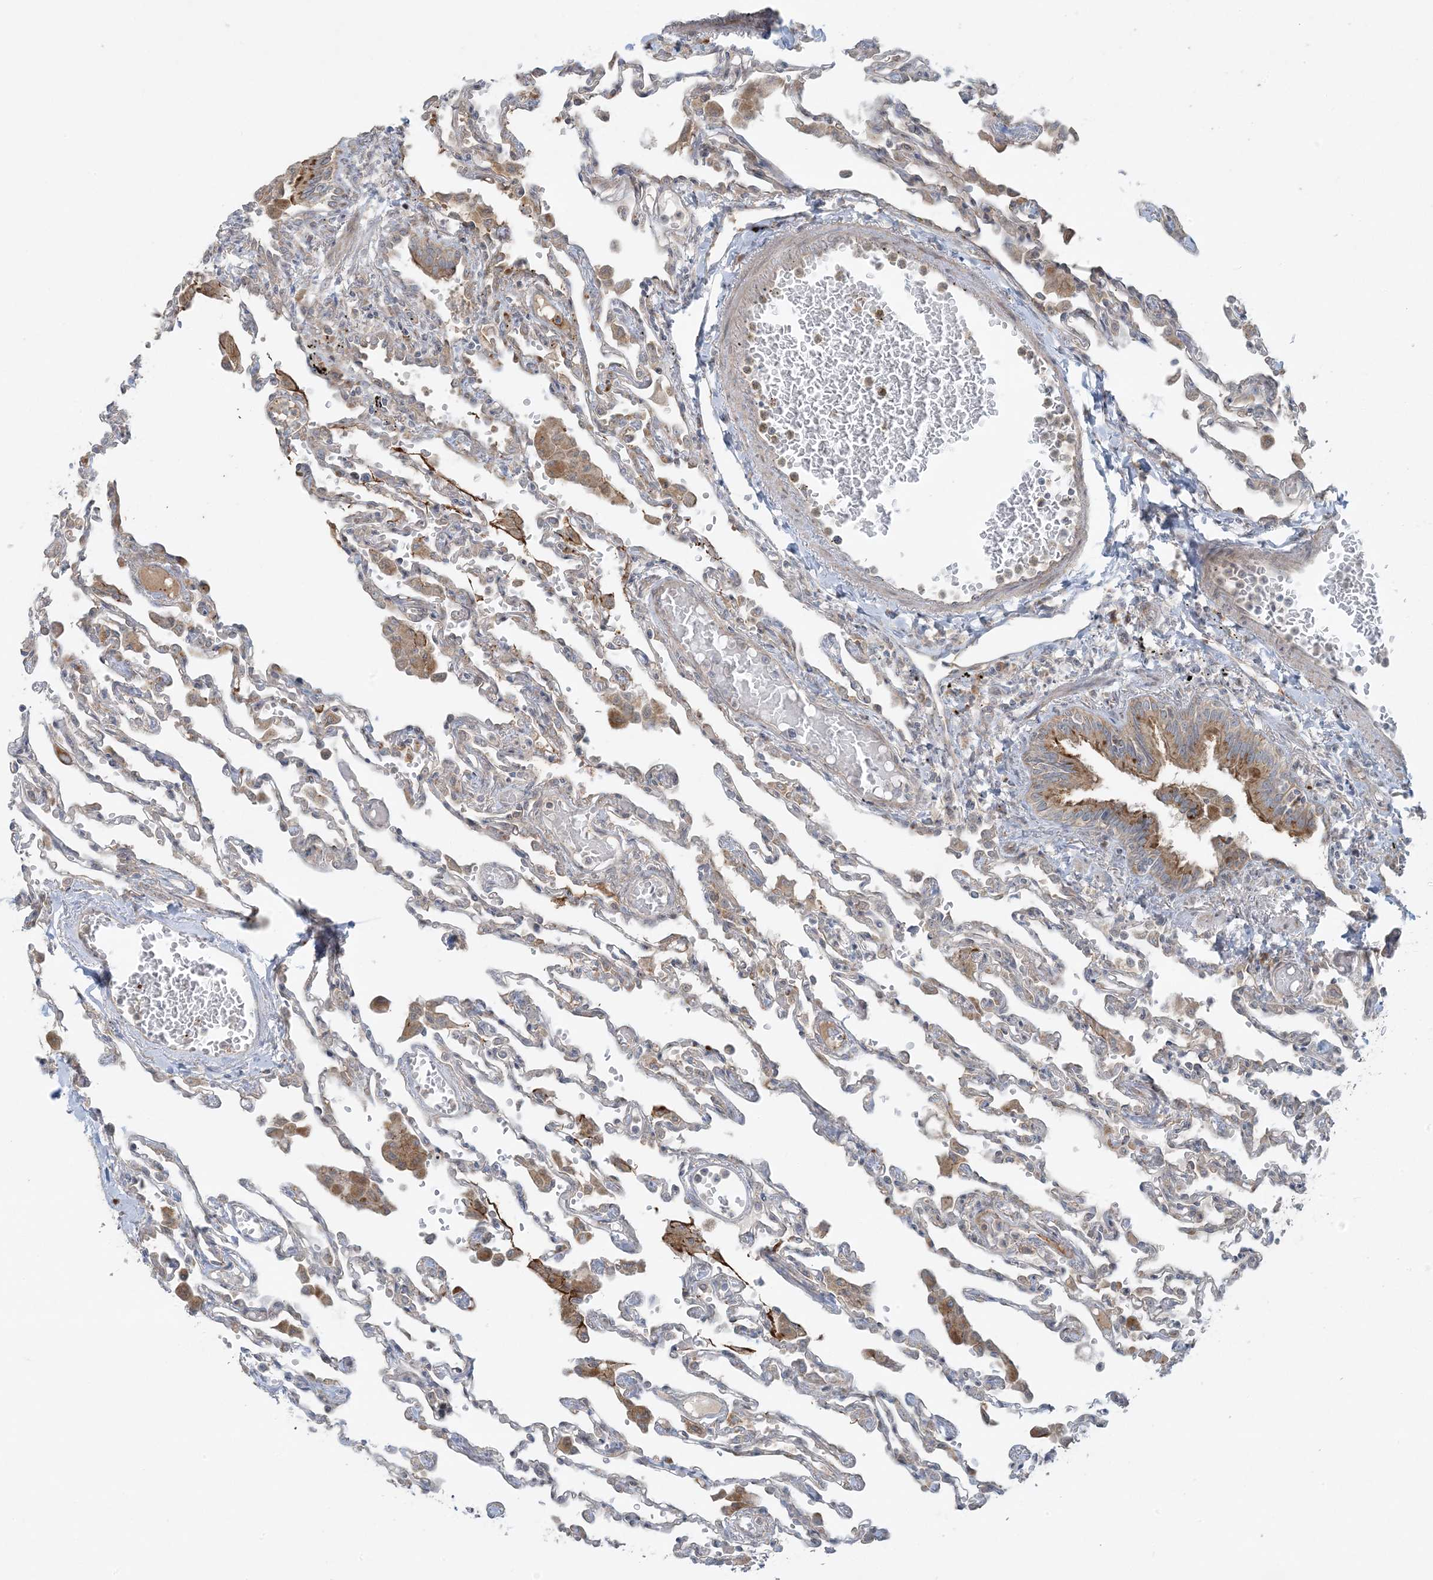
{"staining": {"intensity": "negative", "quantity": "none", "location": "none"}, "tissue": "lung", "cell_type": "Alveolar cells", "image_type": "normal", "snomed": [{"axis": "morphology", "description": "Normal tissue, NOS"}, {"axis": "topography", "description": "Bronchus"}, {"axis": "topography", "description": "Lung"}], "caption": "A high-resolution image shows immunohistochemistry staining of benign lung, which shows no significant staining in alveolar cells. (DAB (3,3'-diaminobenzidine) immunohistochemistry (IHC), high magnification).", "gene": "ZNF263", "patient": {"sex": "female", "age": 49}}